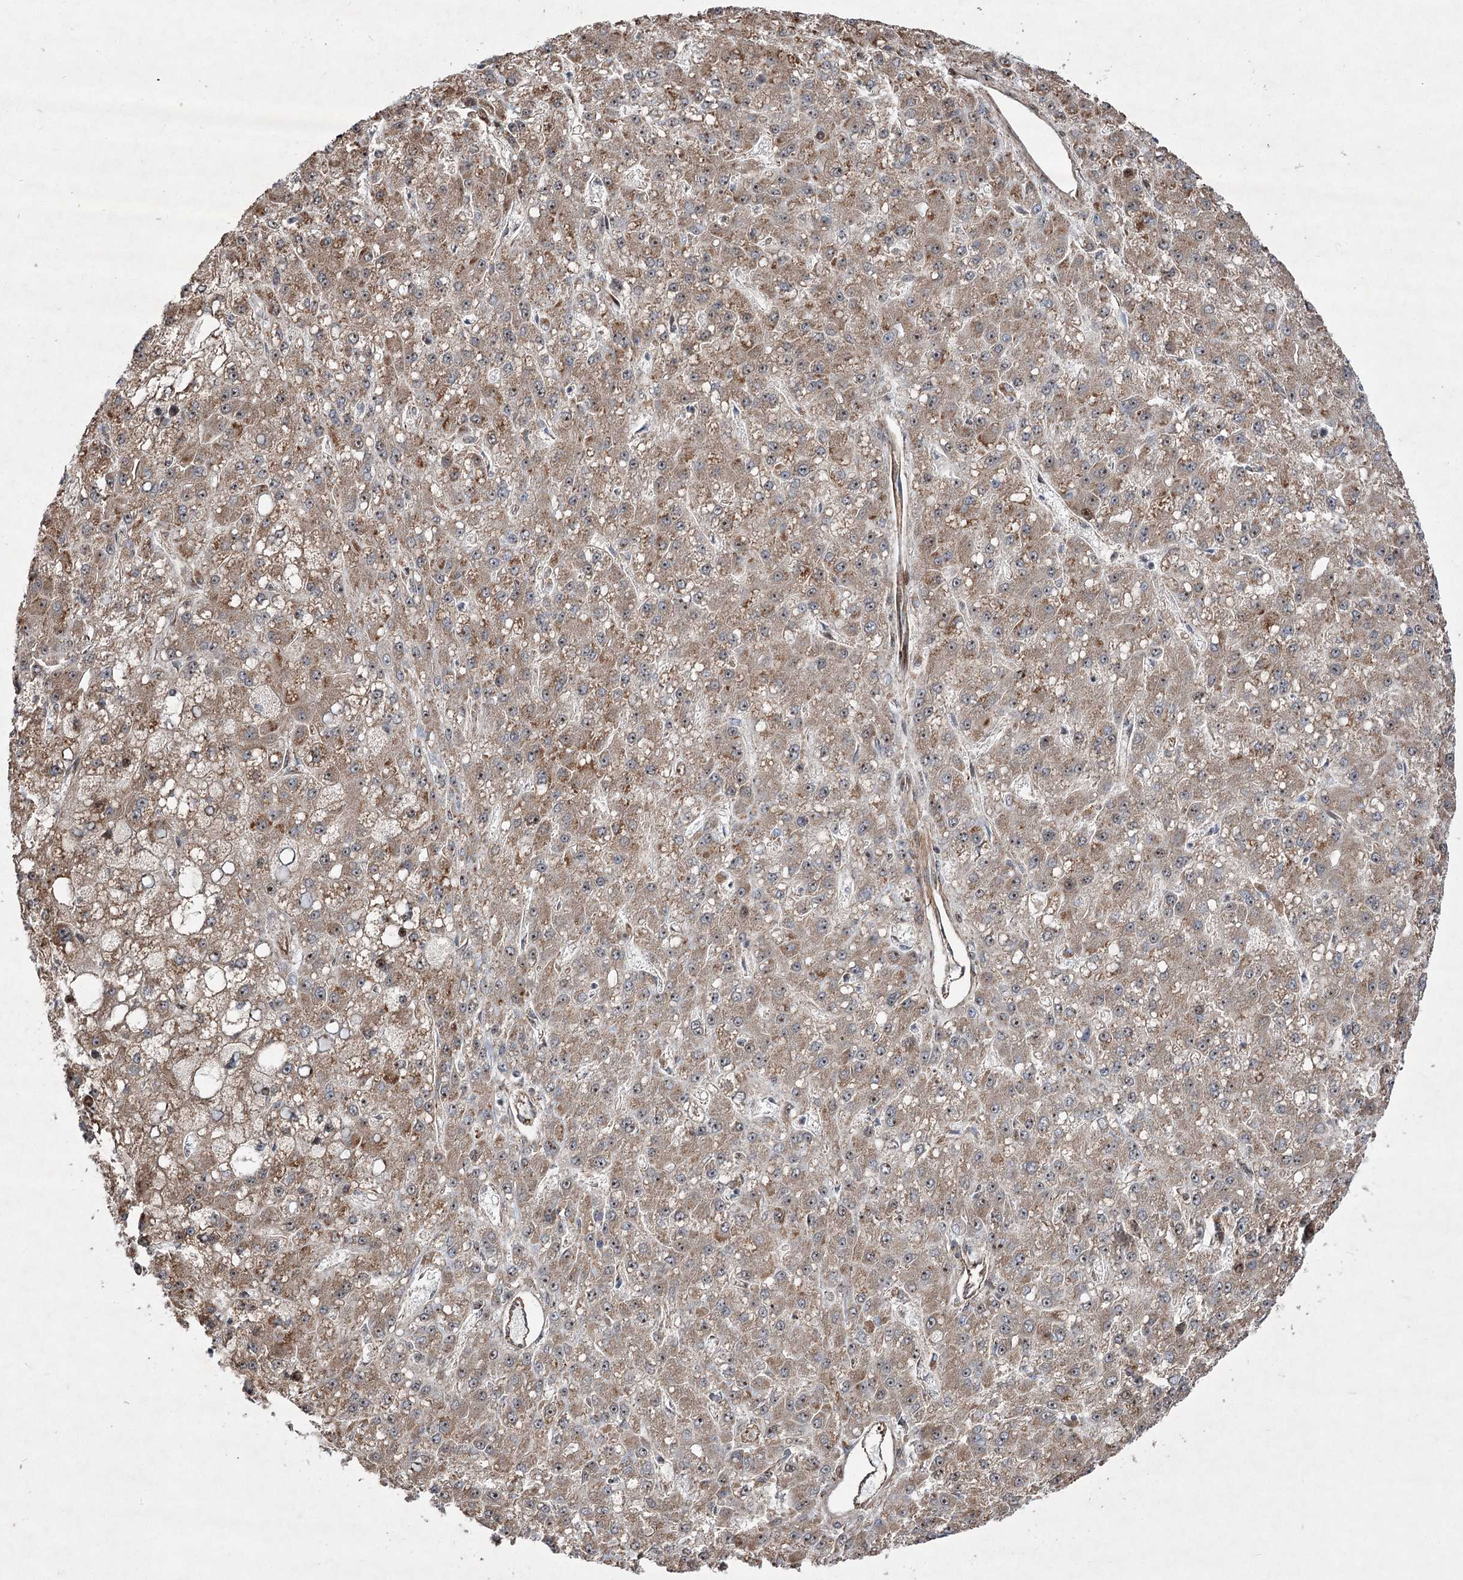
{"staining": {"intensity": "moderate", "quantity": ">75%", "location": "cytoplasmic/membranous,nuclear"}, "tissue": "liver cancer", "cell_type": "Tumor cells", "image_type": "cancer", "snomed": [{"axis": "morphology", "description": "Carcinoma, Hepatocellular, NOS"}, {"axis": "topography", "description": "Liver"}], "caption": "Human hepatocellular carcinoma (liver) stained with a protein marker exhibits moderate staining in tumor cells.", "gene": "SERINC5", "patient": {"sex": "male", "age": 67}}